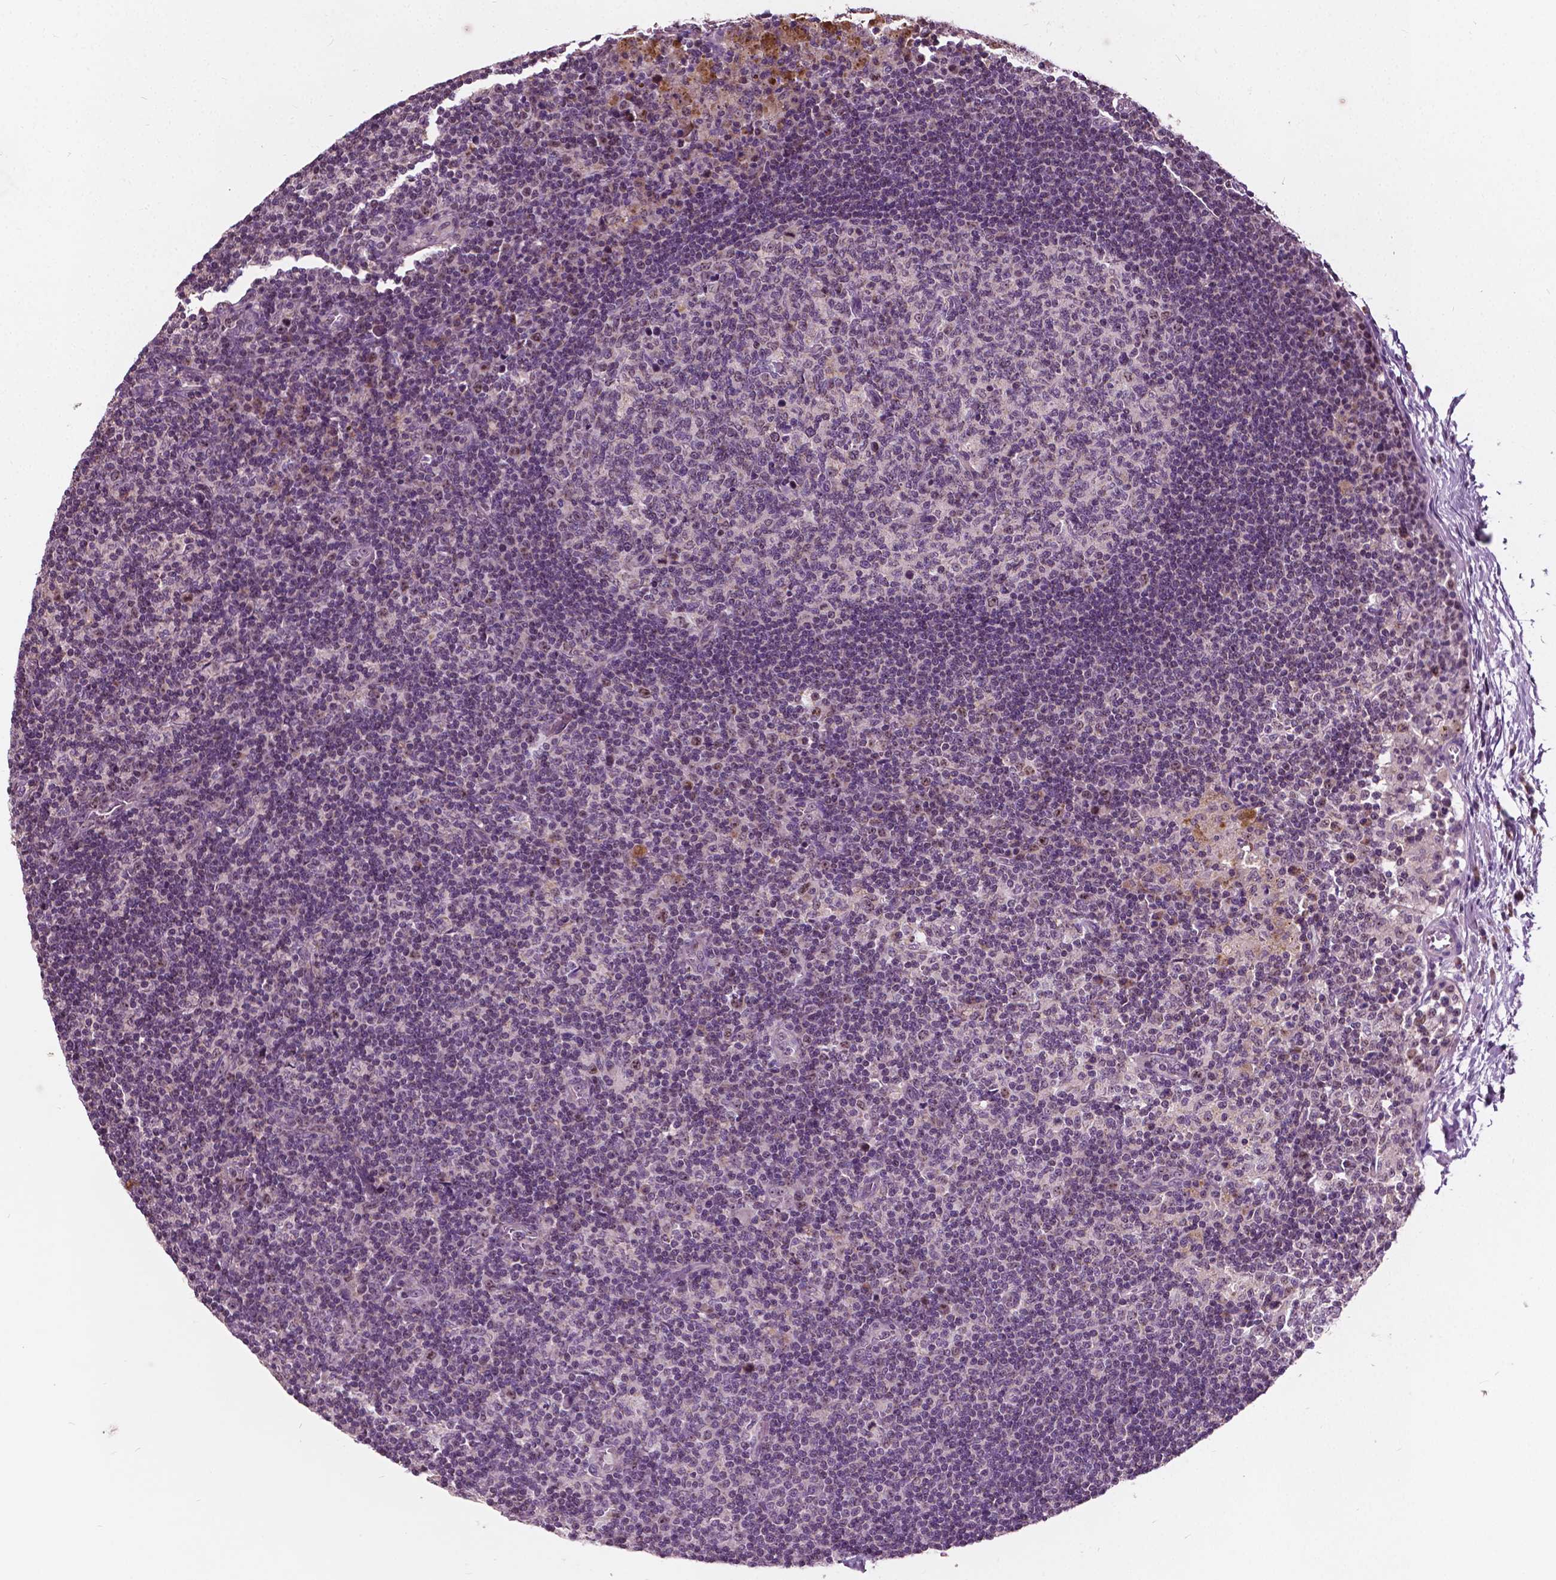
{"staining": {"intensity": "moderate", "quantity": "25%-75%", "location": "nuclear"}, "tissue": "lymph node", "cell_type": "Germinal center cells", "image_type": "normal", "snomed": [{"axis": "morphology", "description": "Normal tissue, NOS"}, {"axis": "topography", "description": "Lymph node"}], "caption": "The histopathology image reveals staining of unremarkable lymph node, revealing moderate nuclear protein expression (brown color) within germinal center cells. (Brightfield microscopy of DAB IHC at high magnification).", "gene": "ODF3L2", "patient": {"sex": "female", "age": 72}}